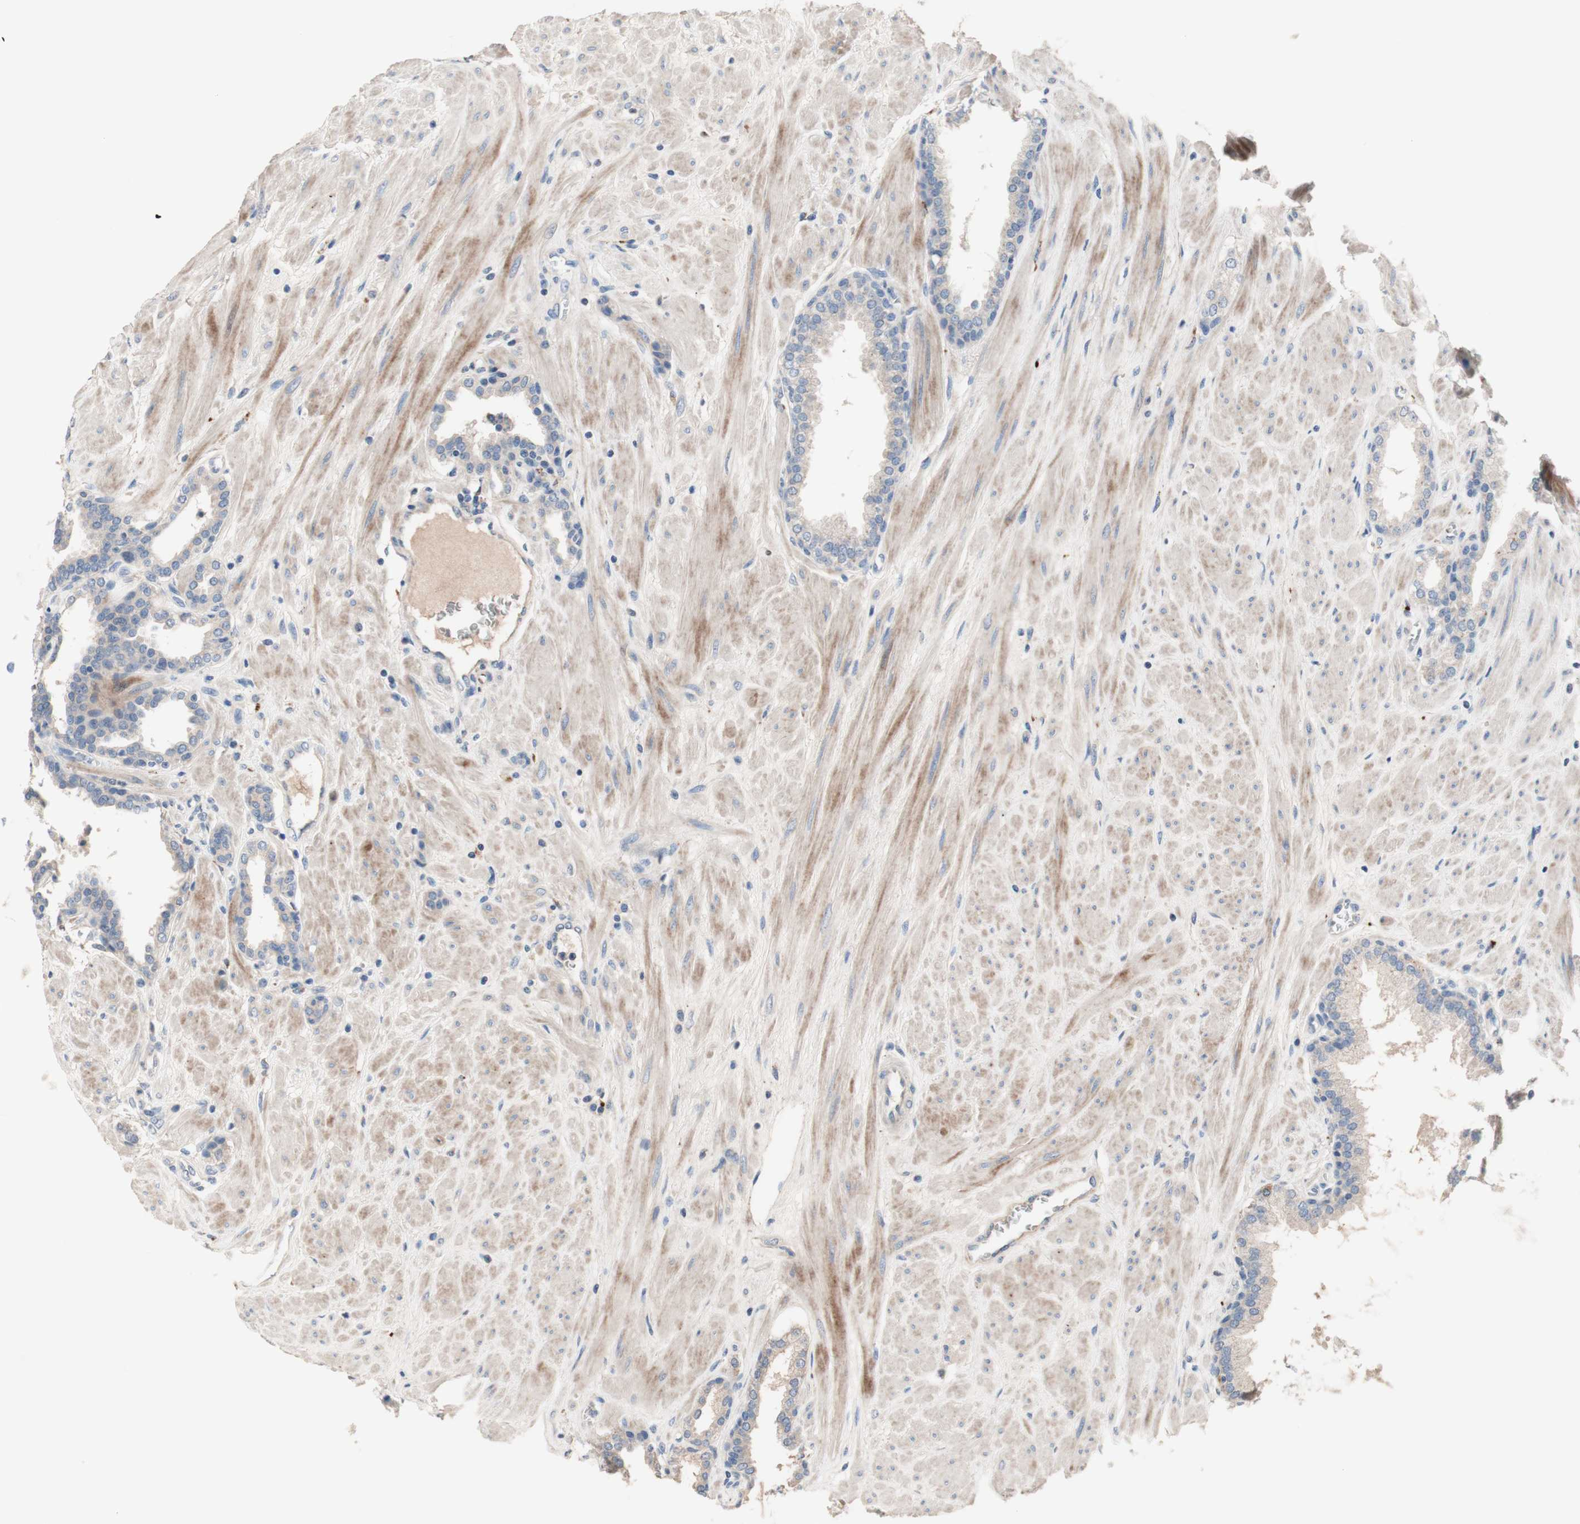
{"staining": {"intensity": "negative", "quantity": "none", "location": "none"}, "tissue": "prostate", "cell_type": "Glandular cells", "image_type": "normal", "snomed": [{"axis": "morphology", "description": "Normal tissue, NOS"}, {"axis": "topography", "description": "Prostate"}], "caption": "High magnification brightfield microscopy of unremarkable prostate stained with DAB (brown) and counterstained with hematoxylin (blue): glandular cells show no significant staining.", "gene": "CDON", "patient": {"sex": "male", "age": 51}}